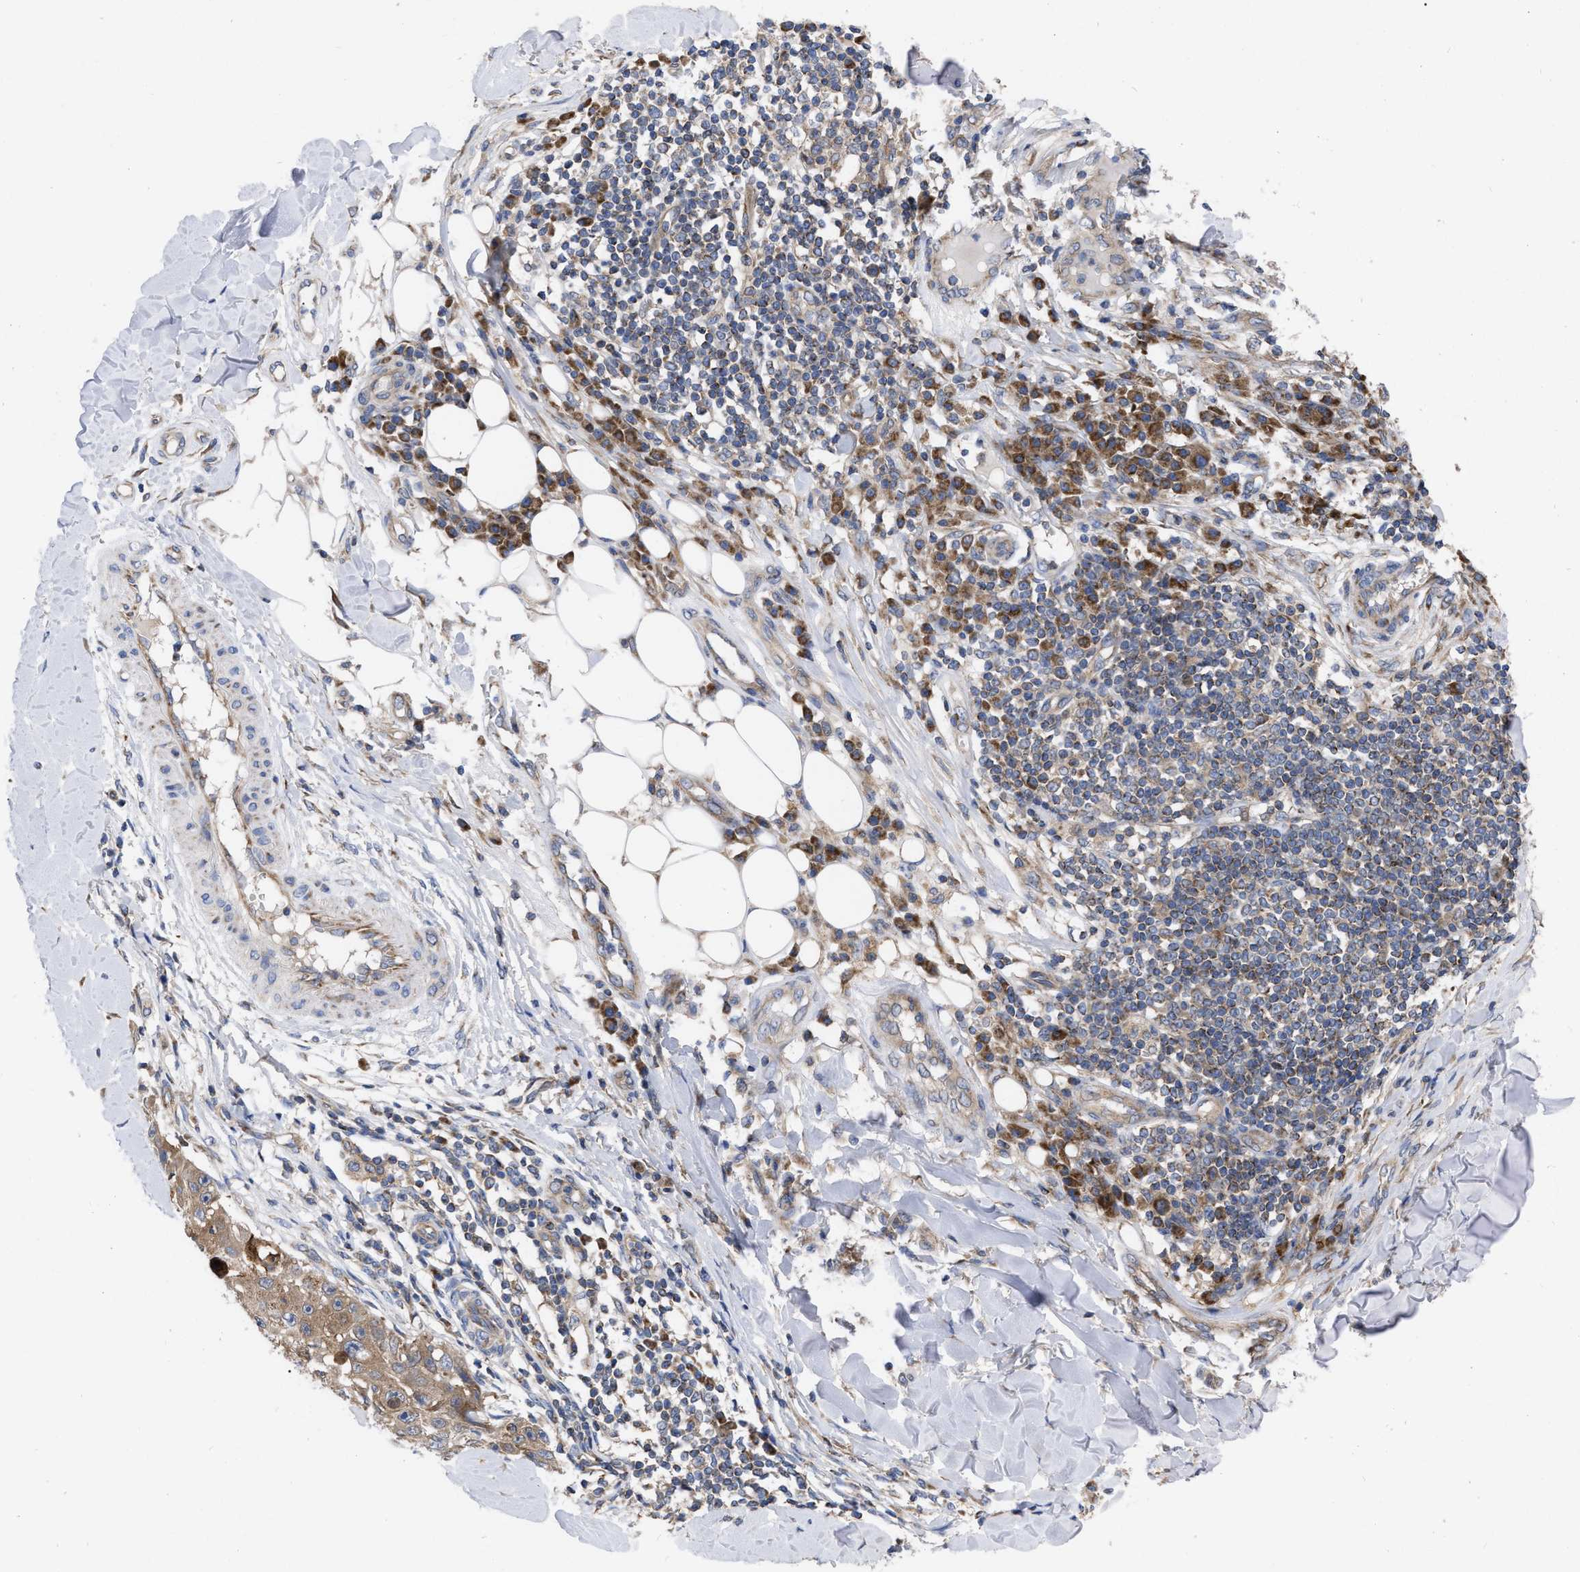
{"staining": {"intensity": "moderate", "quantity": ">75%", "location": "cytoplasmic/membranous"}, "tissue": "skin cancer", "cell_type": "Tumor cells", "image_type": "cancer", "snomed": [{"axis": "morphology", "description": "Squamous cell carcinoma, NOS"}, {"axis": "topography", "description": "Skin"}], "caption": "There is medium levels of moderate cytoplasmic/membranous expression in tumor cells of skin cancer (squamous cell carcinoma), as demonstrated by immunohistochemical staining (brown color).", "gene": "CDKN2C", "patient": {"sex": "male", "age": 86}}